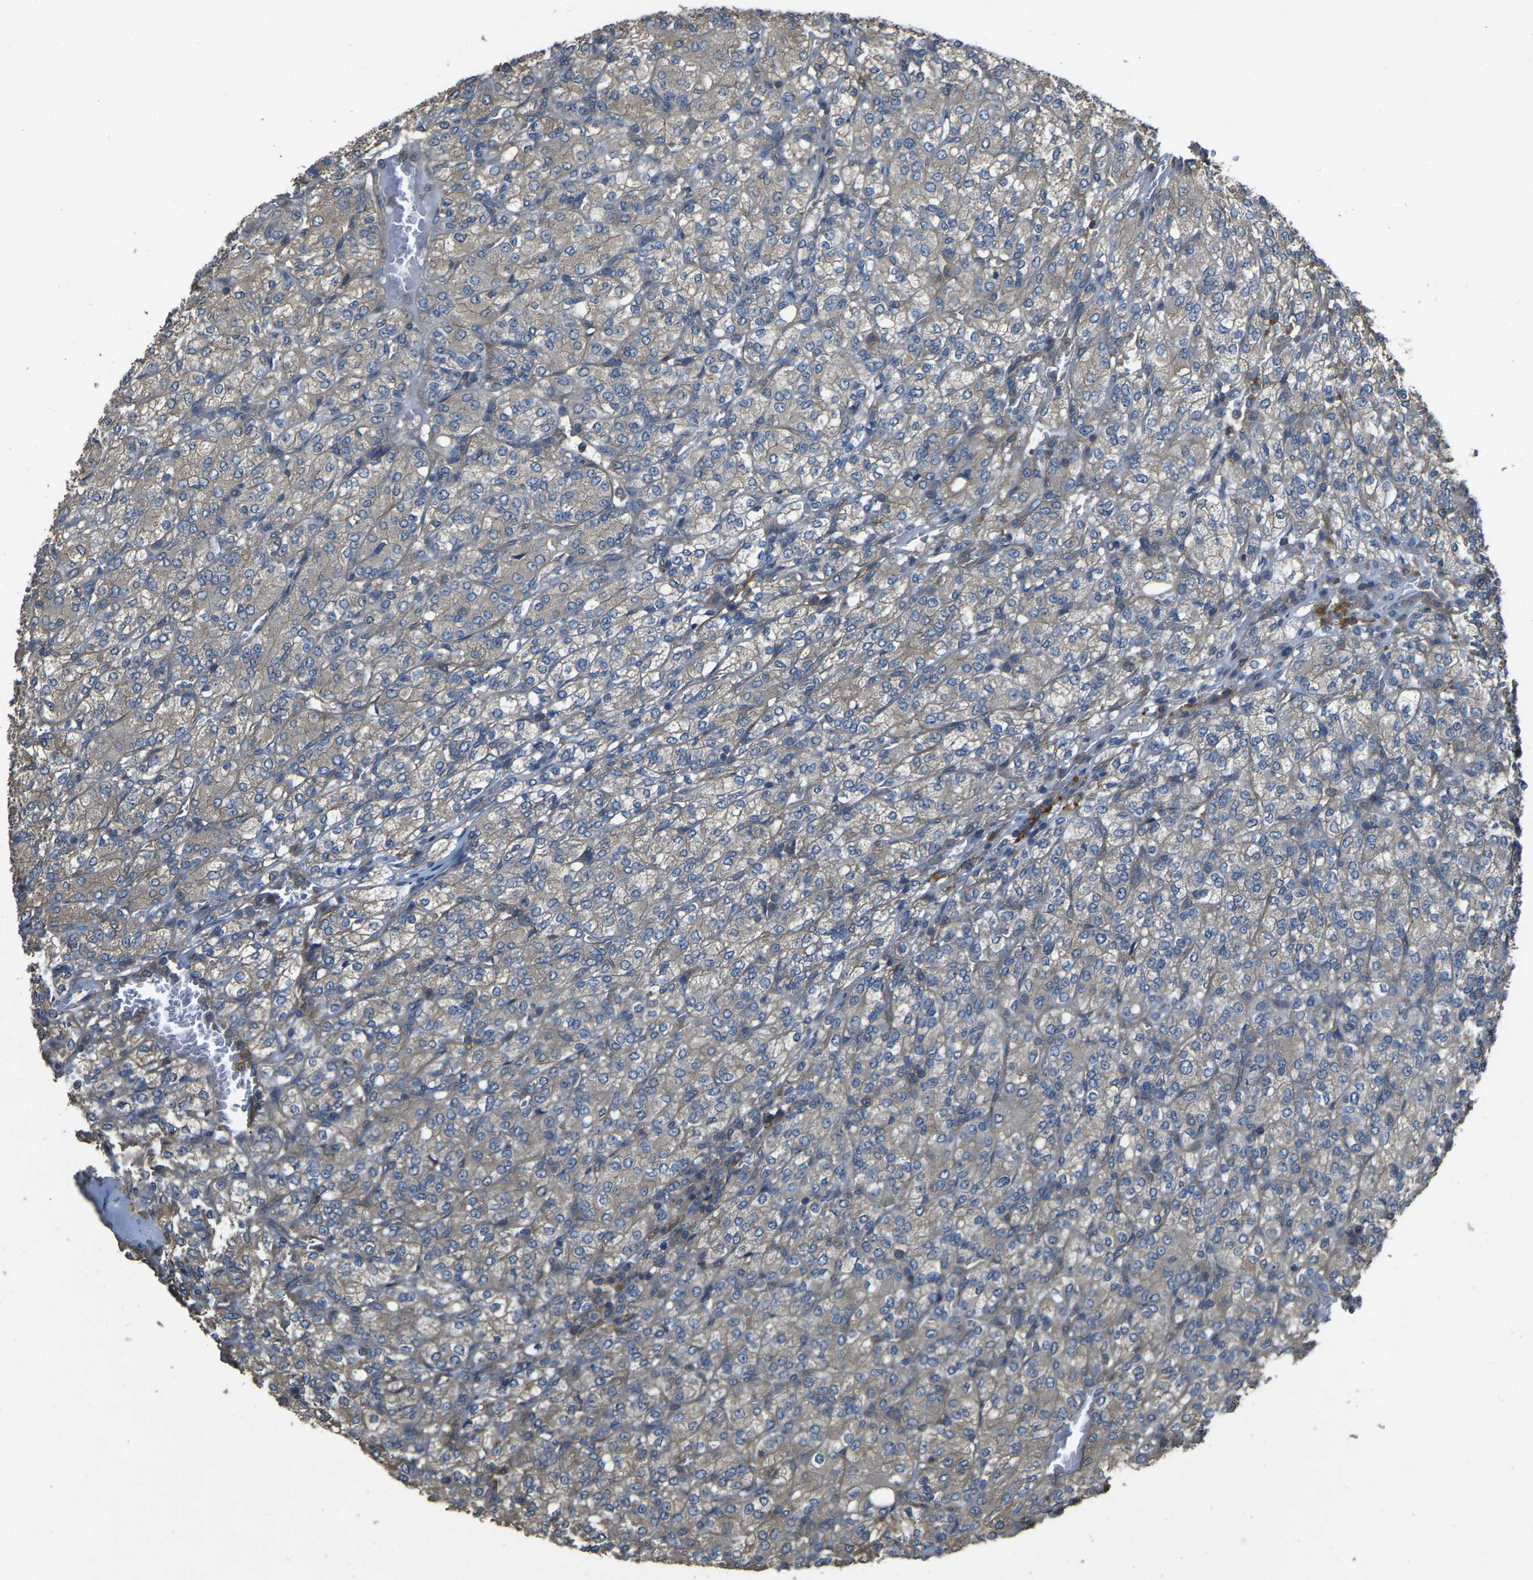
{"staining": {"intensity": "weak", "quantity": "25%-75%", "location": "cytoplasmic/membranous"}, "tissue": "renal cancer", "cell_type": "Tumor cells", "image_type": "cancer", "snomed": [{"axis": "morphology", "description": "Adenocarcinoma, NOS"}, {"axis": "topography", "description": "Kidney"}], "caption": "A high-resolution photomicrograph shows immunohistochemistry (IHC) staining of adenocarcinoma (renal), which demonstrates weak cytoplasmic/membranous staining in approximately 25%-75% of tumor cells.", "gene": "SLC4A2", "patient": {"sex": "male", "age": 77}}